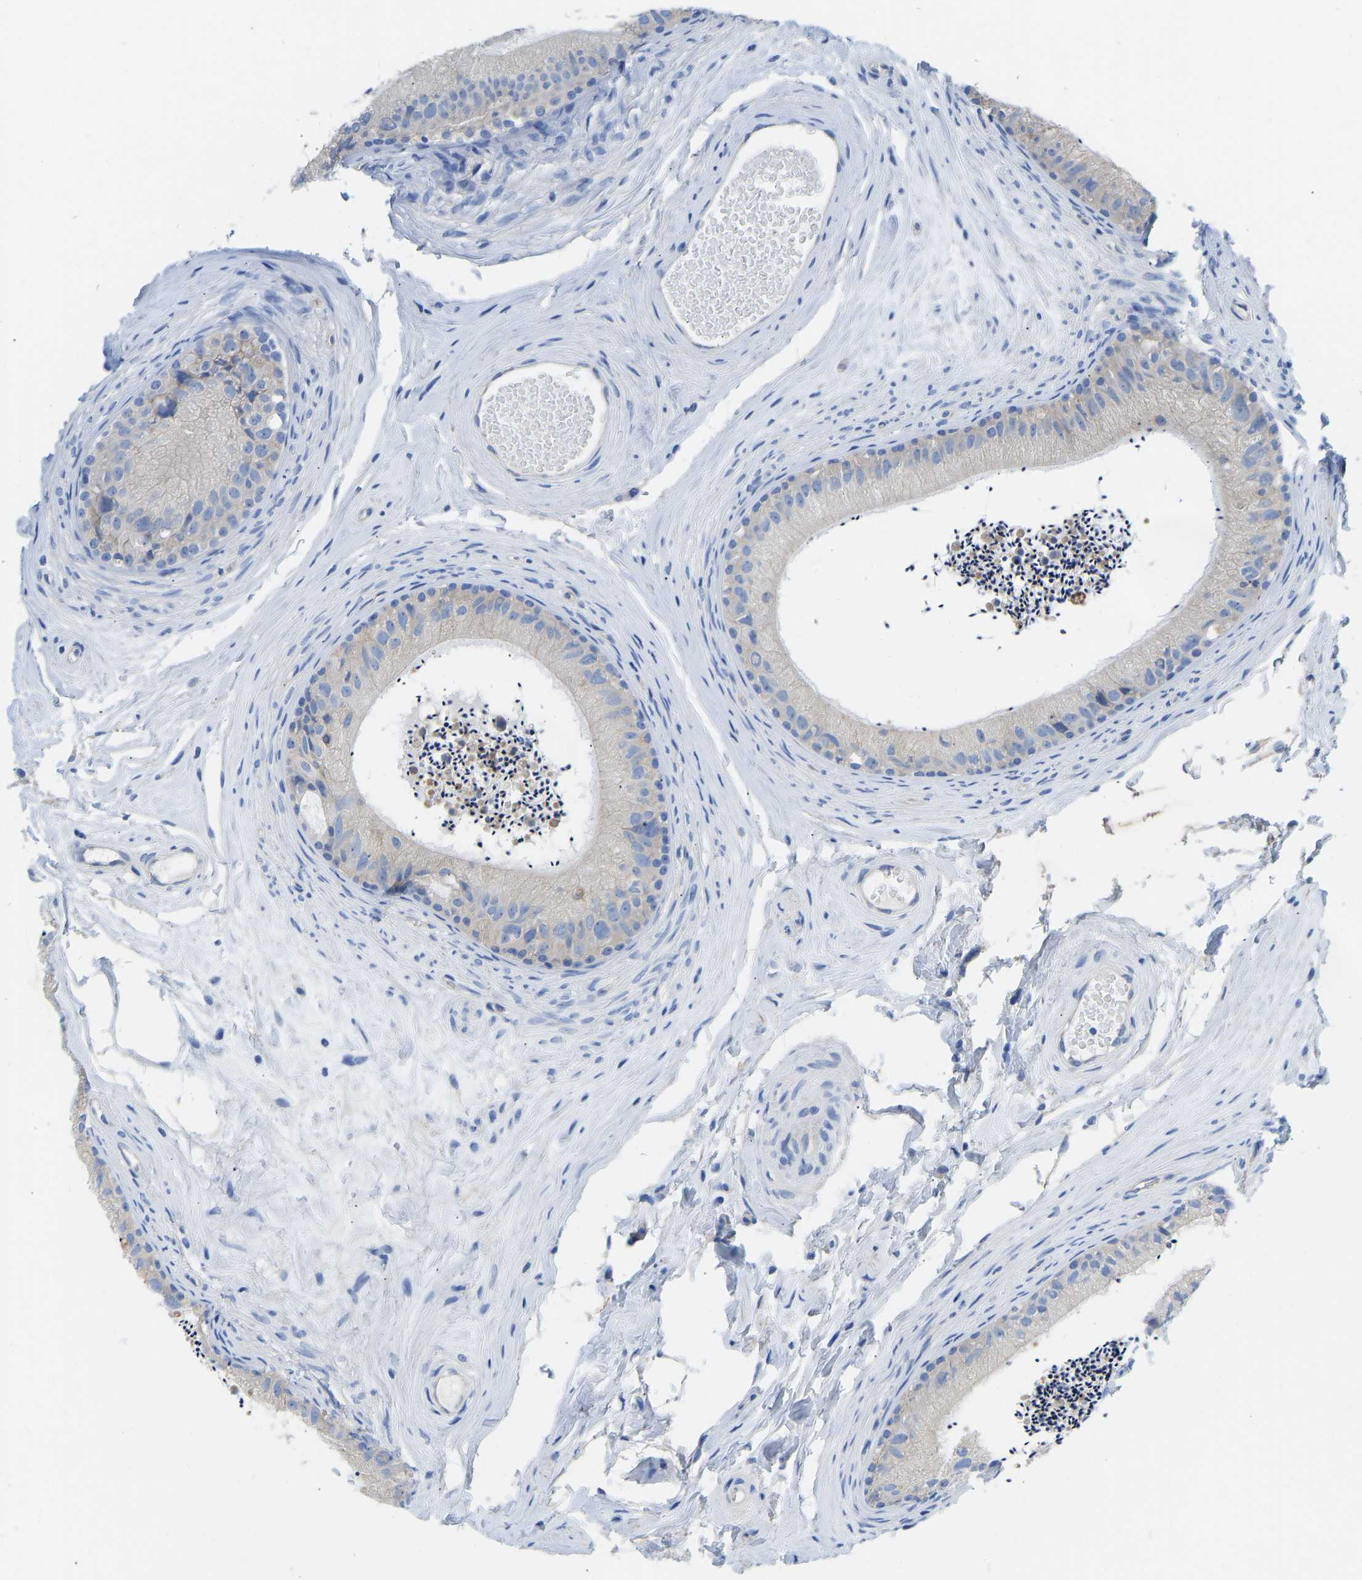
{"staining": {"intensity": "negative", "quantity": "none", "location": "none"}, "tissue": "epididymis", "cell_type": "Glandular cells", "image_type": "normal", "snomed": [{"axis": "morphology", "description": "Normal tissue, NOS"}, {"axis": "topography", "description": "Epididymis"}], "caption": "A high-resolution photomicrograph shows immunohistochemistry staining of normal epididymis, which exhibits no significant expression in glandular cells. The staining is performed using DAB (3,3'-diaminobenzidine) brown chromogen with nuclei counter-stained in using hematoxylin.", "gene": "CHAD", "patient": {"sex": "male", "age": 56}}